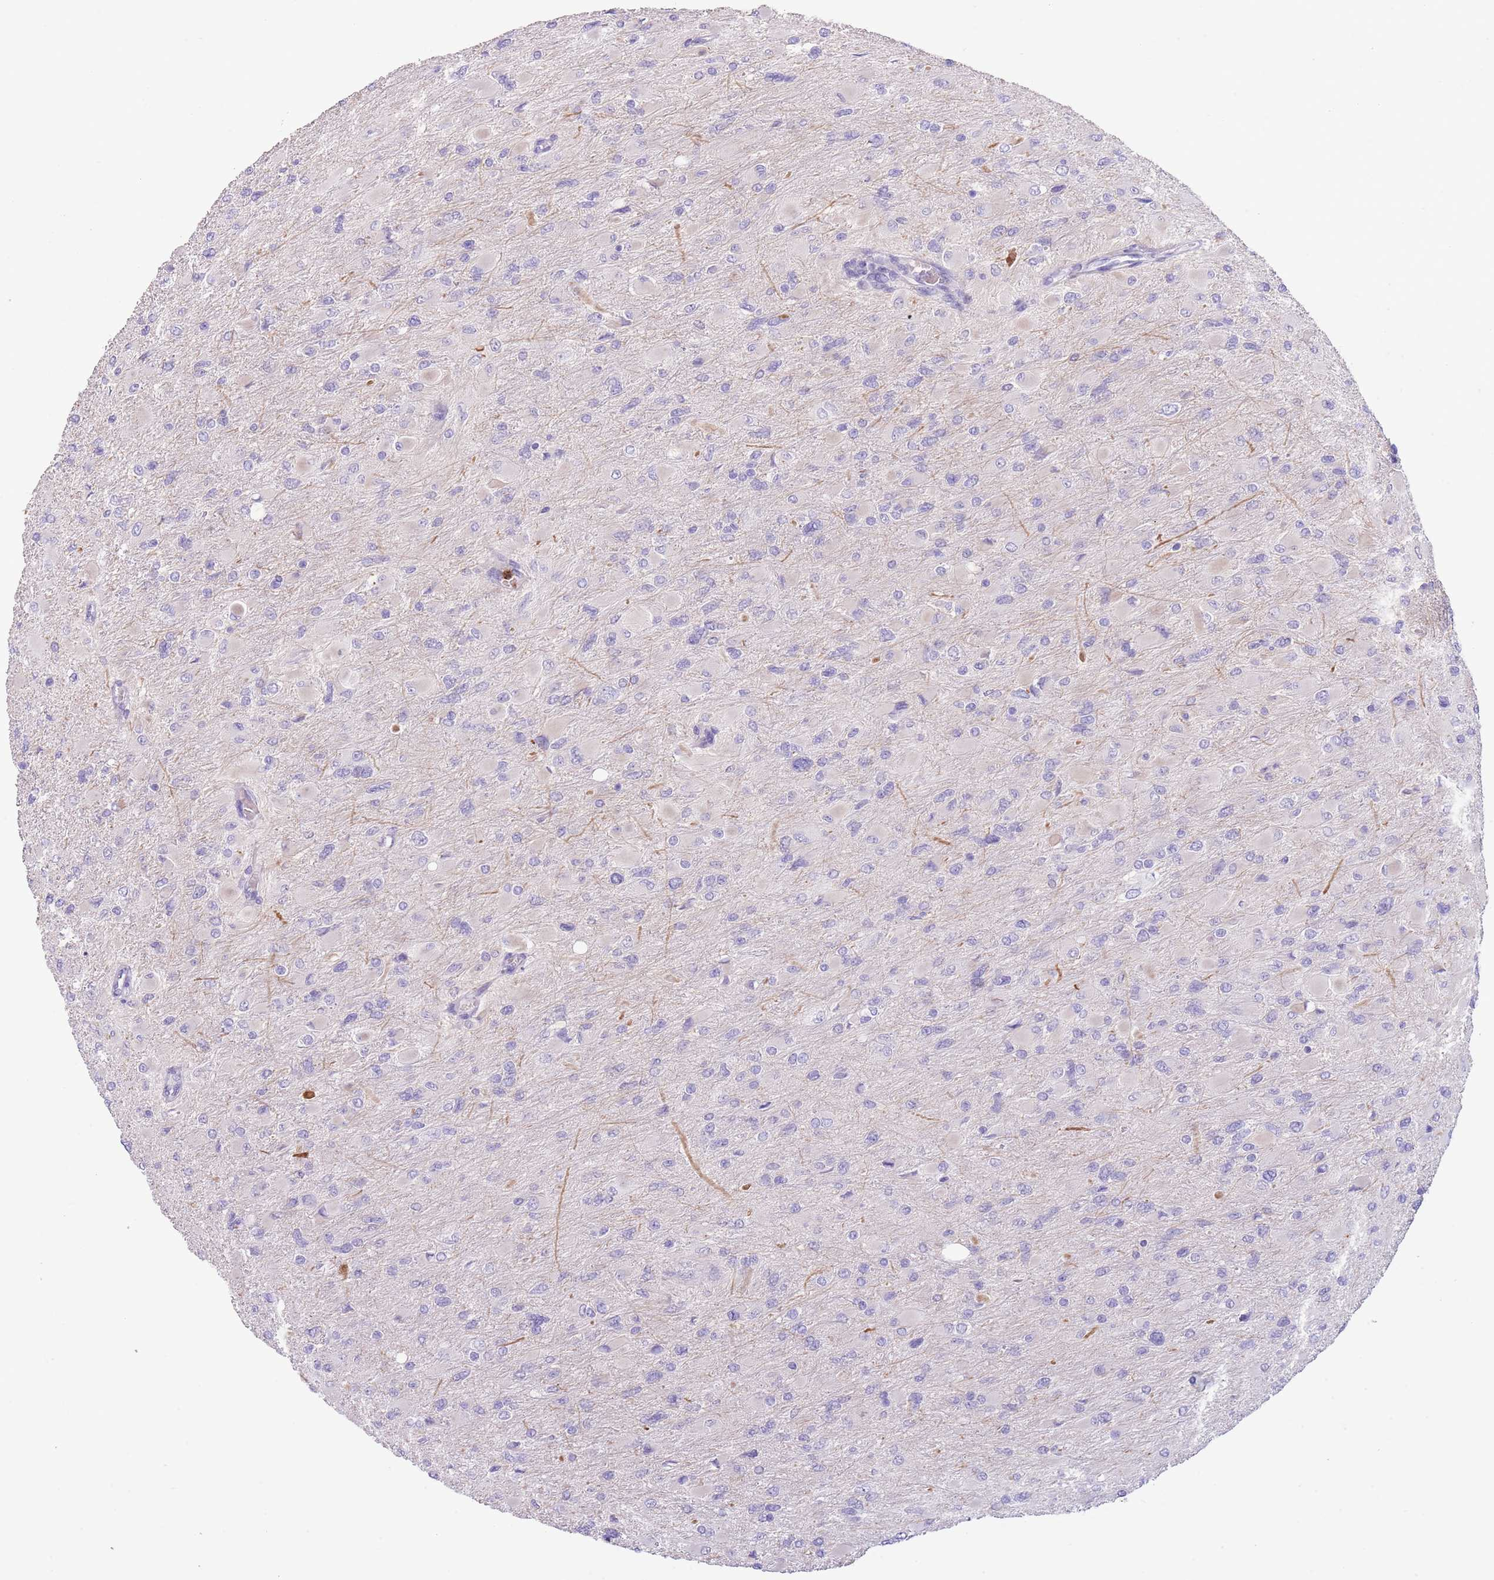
{"staining": {"intensity": "negative", "quantity": "none", "location": "none"}, "tissue": "glioma", "cell_type": "Tumor cells", "image_type": "cancer", "snomed": [{"axis": "morphology", "description": "Glioma, malignant, High grade"}, {"axis": "topography", "description": "Cerebral cortex"}], "caption": "Immunohistochemistry (IHC) image of neoplastic tissue: human glioma stained with DAB (3,3'-diaminobenzidine) shows no significant protein staining in tumor cells.", "gene": "OR6M1", "patient": {"sex": "female", "age": 36}}